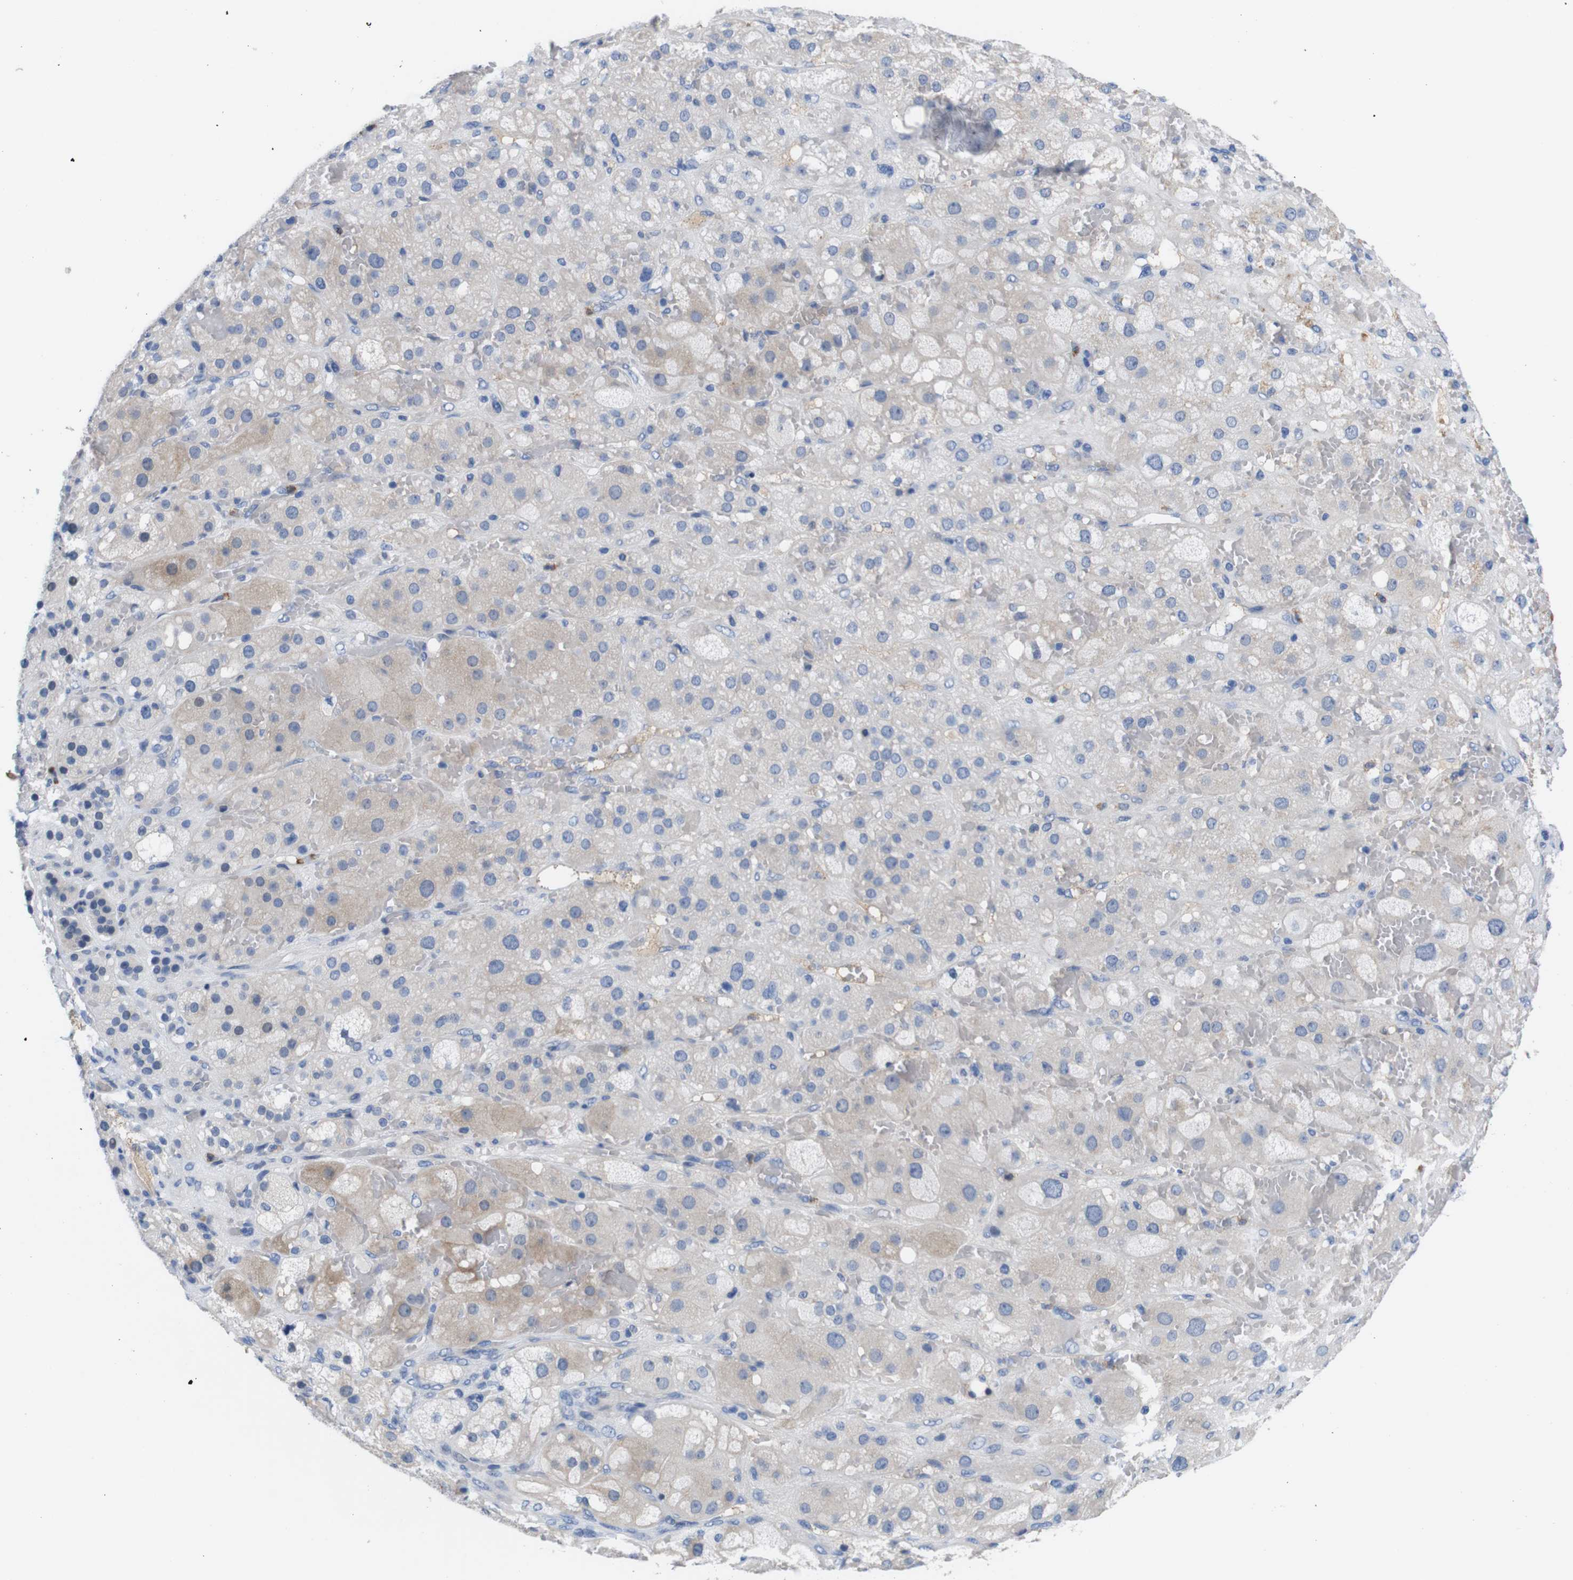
{"staining": {"intensity": "weak", "quantity": "<25%", "location": "cytoplasmic/membranous"}, "tissue": "adrenal gland", "cell_type": "Glandular cells", "image_type": "normal", "snomed": [{"axis": "morphology", "description": "Normal tissue, NOS"}, {"axis": "topography", "description": "Adrenal gland"}], "caption": "Human adrenal gland stained for a protein using immunohistochemistry (IHC) demonstrates no staining in glandular cells.", "gene": "C1RL", "patient": {"sex": "female", "age": 47}}